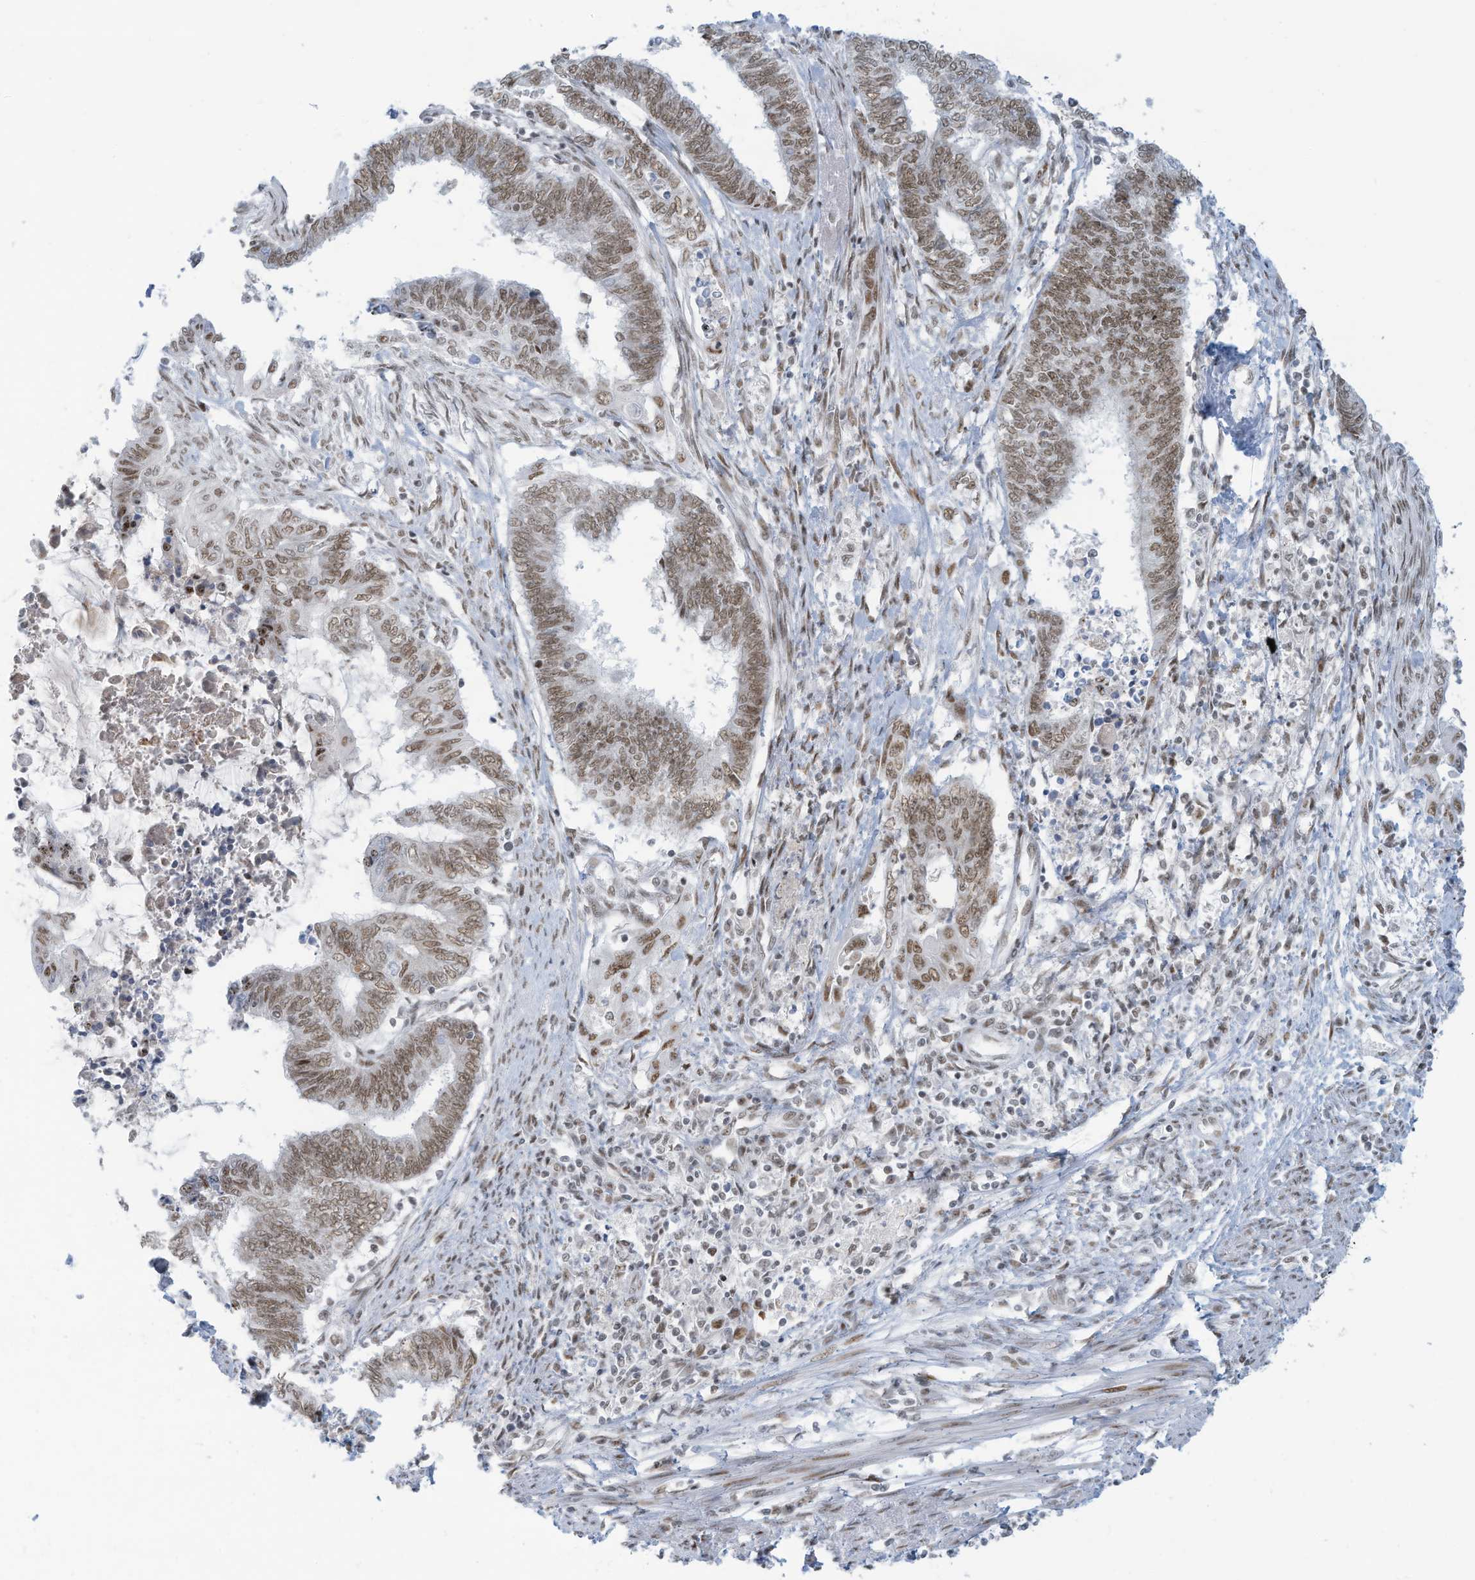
{"staining": {"intensity": "moderate", "quantity": ">75%", "location": "nuclear"}, "tissue": "endometrial cancer", "cell_type": "Tumor cells", "image_type": "cancer", "snomed": [{"axis": "morphology", "description": "Adenocarcinoma, NOS"}, {"axis": "topography", "description": "Uterus"}, {"axis": "topography", "description": "Endometrium"}], "caption": "Endometrial cancer (adenocarcinoma) tissue shows moderate nuclear staining in approximately >75% of tumor cells", "gene": "ECT2L", "patient": {"sex": "female", "age": 70}}